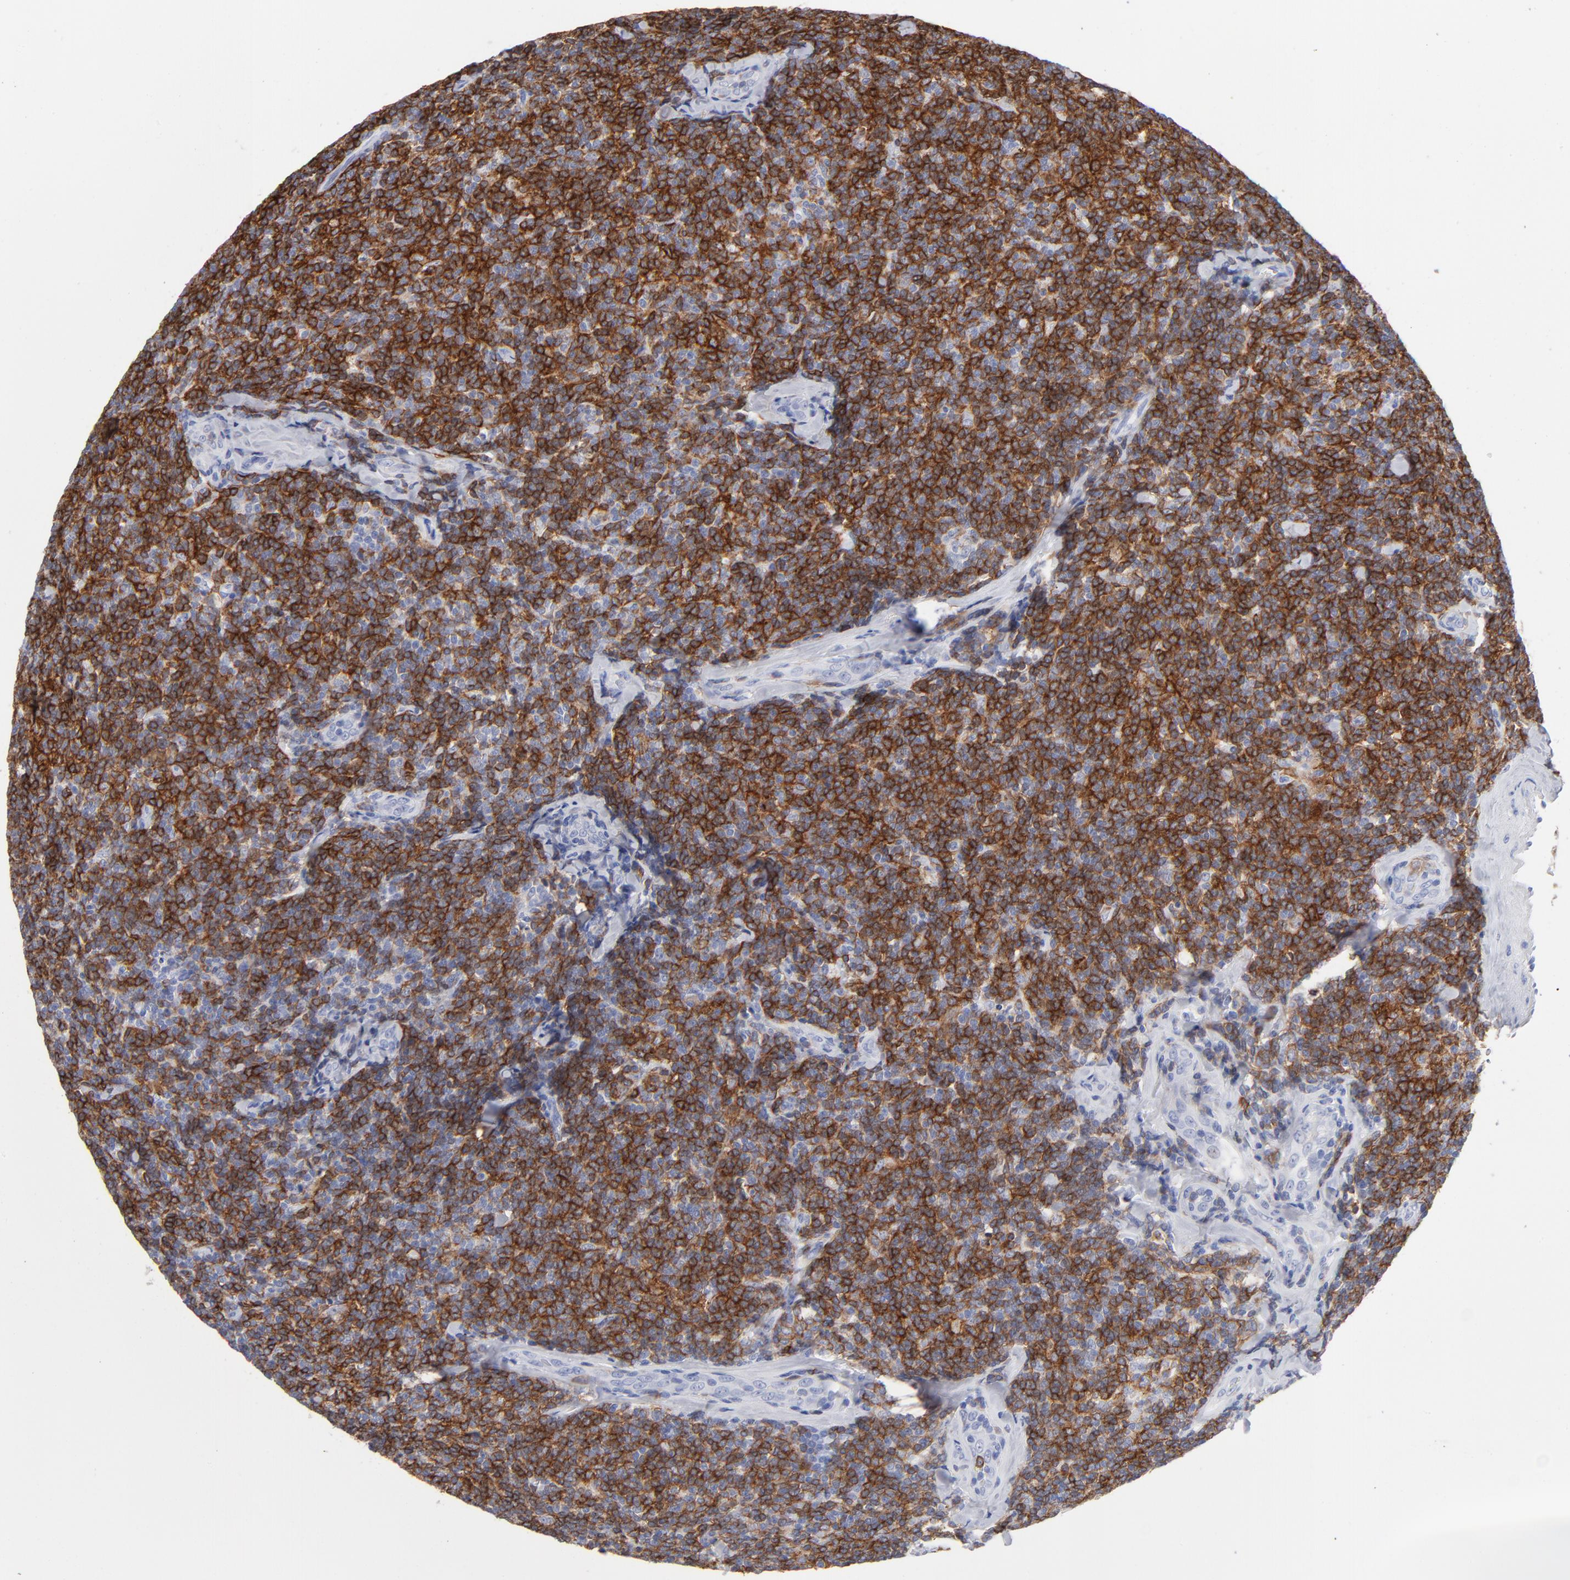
{"staining": {"intensity": "strong", "quantity": ">75%", "location": "cytoplasmic/membranous"}, "tissue": "lymphoma", "cell_type": "Tumor cells", "image_type": "cancer", "snomed": [{"axis": "morphology", "description": "Malignant lymphoma, non-Hodgkin's type, Low grade"}, {"axis": "topography", "description": "Lymph node"}], "caption": "High-power microscopy captured an IHC photomicrograph of lymphoma, revealing strong cytoplasmic/membranous staining in approximately >75% of tumor cells. Ihc stains the protein of interest in brown and the nuclei are stained blue.", "gene": "LAT2", "patient": {"sex": "female", "age": 56}}